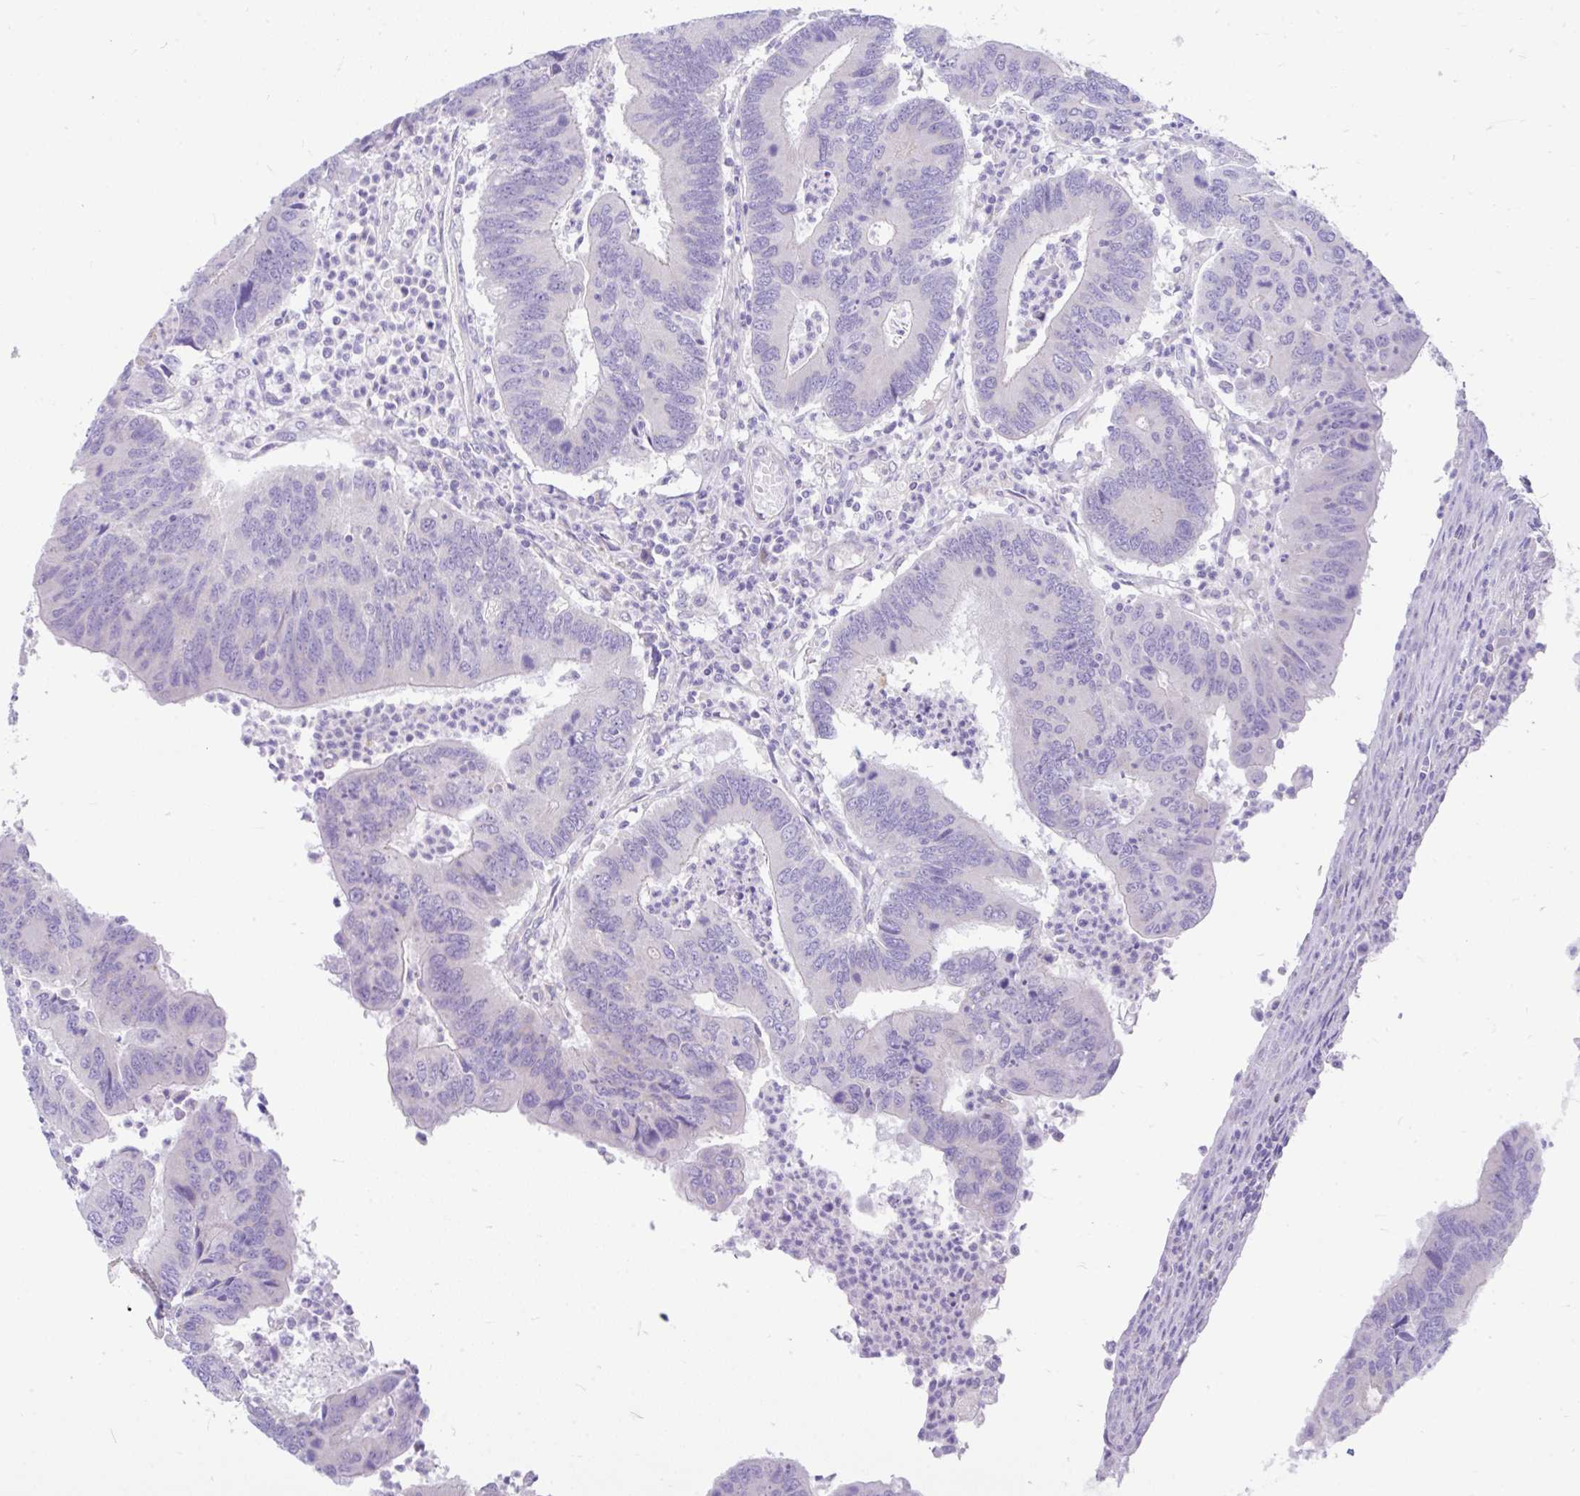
{"staining": {"intensity": "negative", "quantity": "none", "location": "none"}, "tissue": "colorectal cancer", "cell_type": "Tumor cells", "image_type": "cancer", "snomed": [{"axis": "morphology", "description": "Adenocarcinoma, NOS"}, {"axis": "topography", "description": "Colon"}], "caption": "Immunohistochemistry (IHC) micrograph of adenocarcinoma (colorectal) stained for a protein (brown), which exhibits no expression in tumor cells. (Immunohistochemistry, brightfield microscopy, high magnification).", "gene": "CCSAP", "patient": {"sex": "female", "age": 67}}